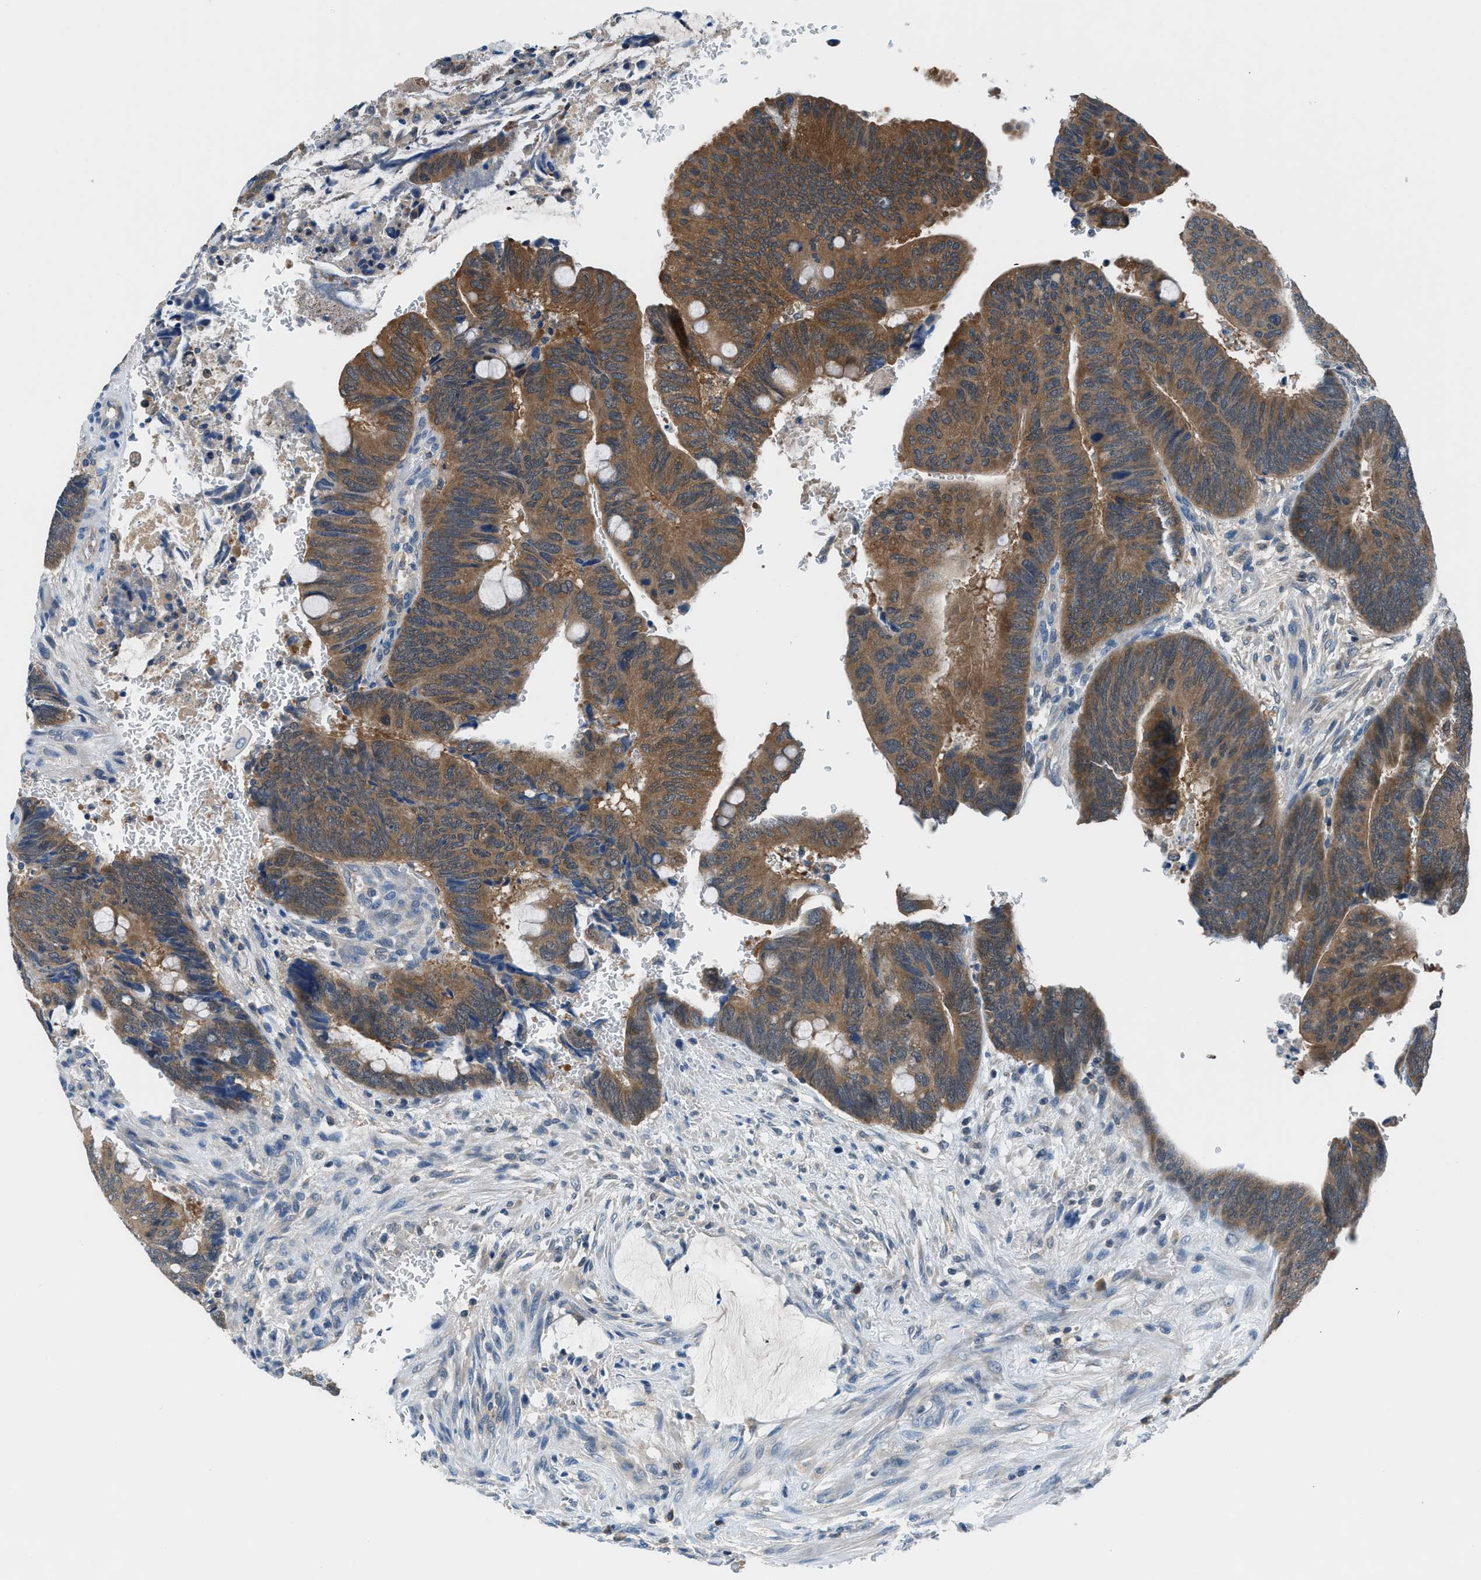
{"staining": {"intensity": "moderate", "quantity": ">75%", "location": "cytoplasmic/membranous"}, "tissue": "colorectal cancer", "cell_type": "Tumor cells", "image_type": "cancer", "snomed": [{"axis": "morphology", "description": "Normal tissue, NOS"}, {"axis": "morphology", "description": "Adenocarcinoma, NOS"}, {"axis": "topography", "description": "Rectum"}], "caption": "Immunohistochemical staining of human adenocarcinoma (colorectal) demonstrates medium levels of moderate cytoplasmic/membranous protein expression in approximately >75% of tumor cells. (DAB (3,3'-diaminobenzidine) = brown stain, brightfield microscopy at high magnification).", "gene": "ACP1", "patient": {"sex": "male", "age": 92}}